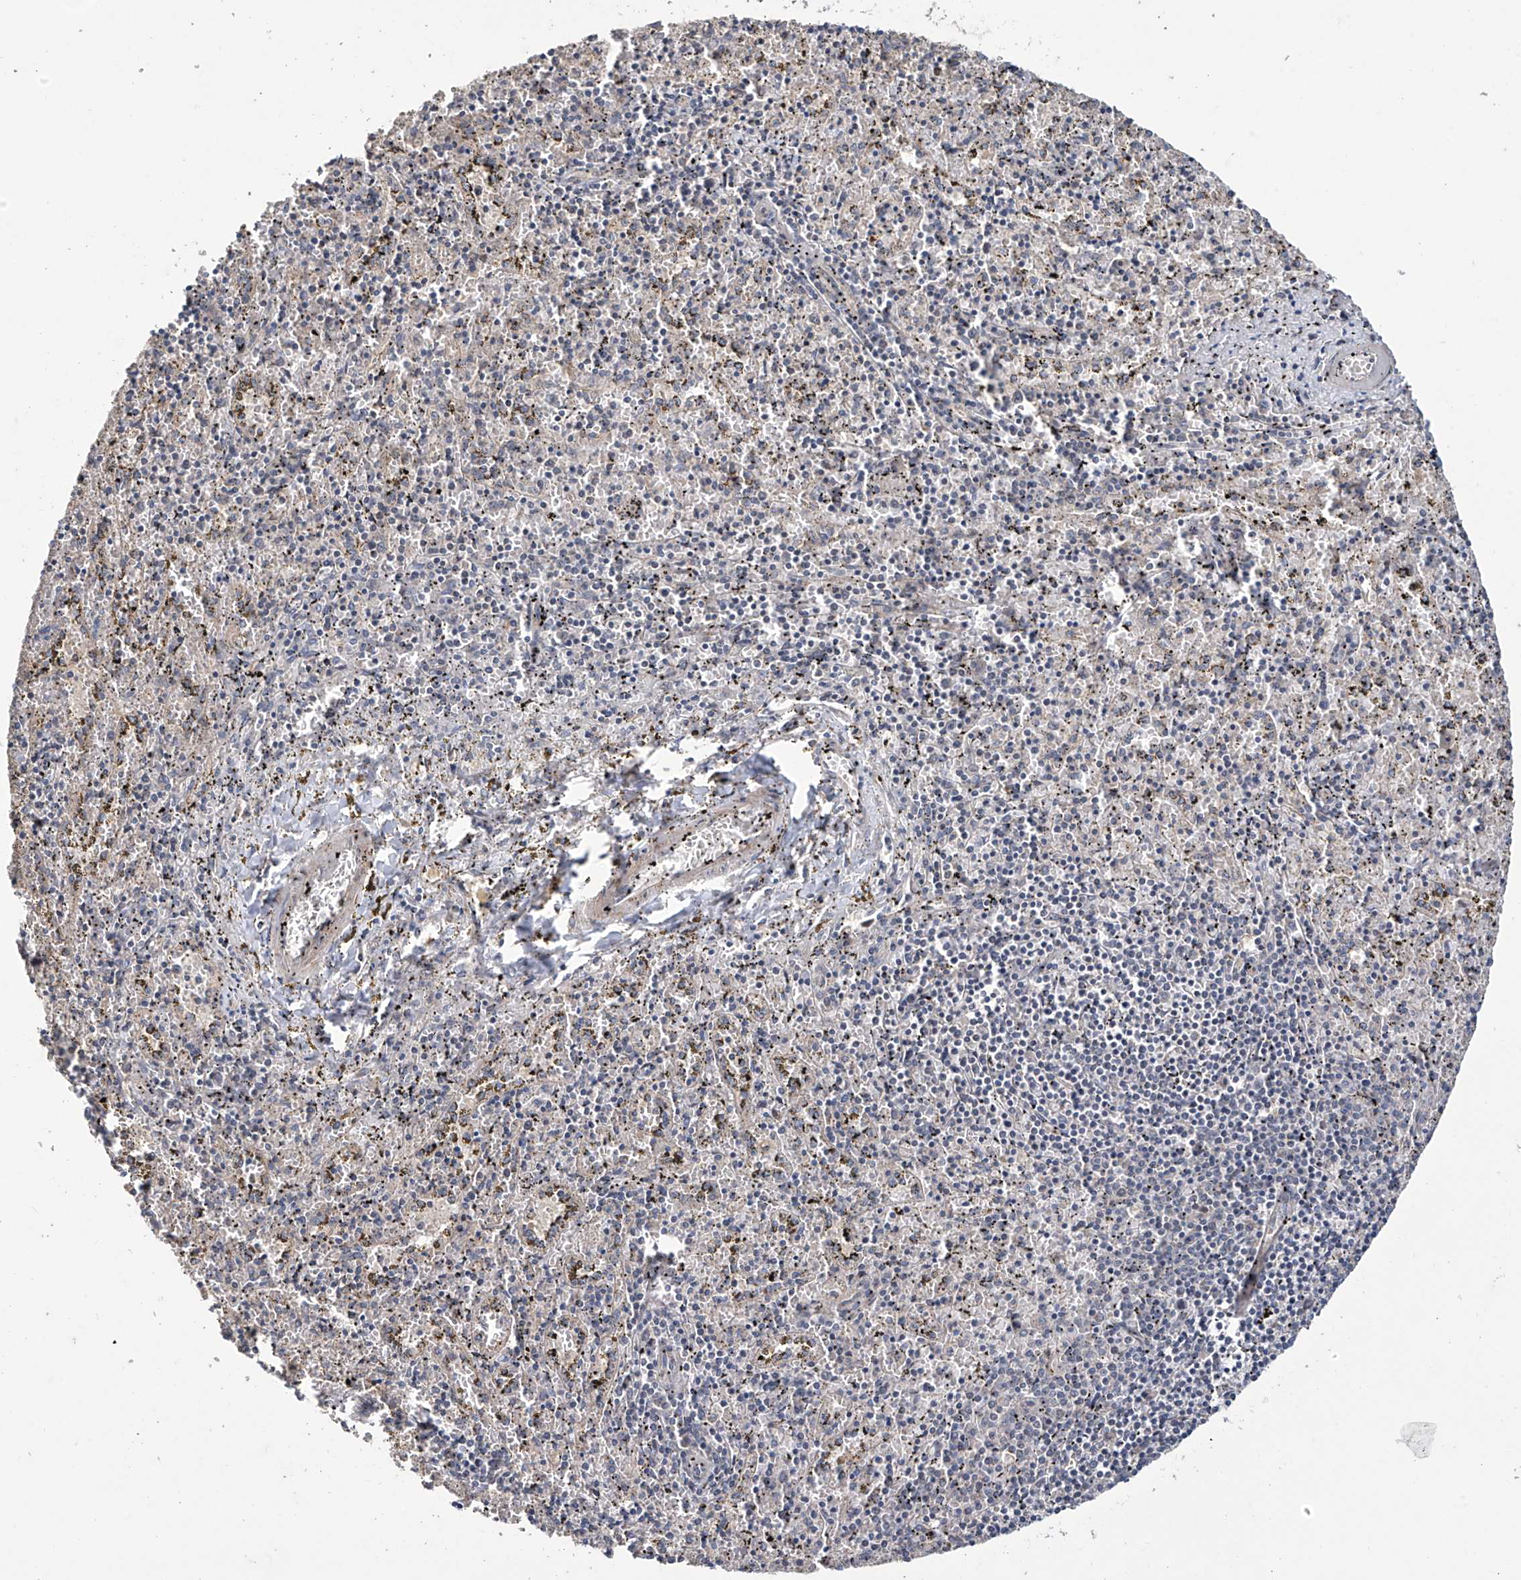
{"staining": {"intensity": "negative", "quantity": "none", "location": "none"}, "tissue": "spleen", "cell_type": "Cells in red pulp", "image_type": "normal", "snomed": [{"axis": "morphology", "description": "Normal tissue, NOS"}, {"axis": "topography", "description": "Spleen"}], "caption": "Cells in red pulp are negative for protein expression in unremarkable human spleen. Nuclei are stained in blue.", "gene": "TRIM60", "patient": {"sex": "male", "age": 11}}